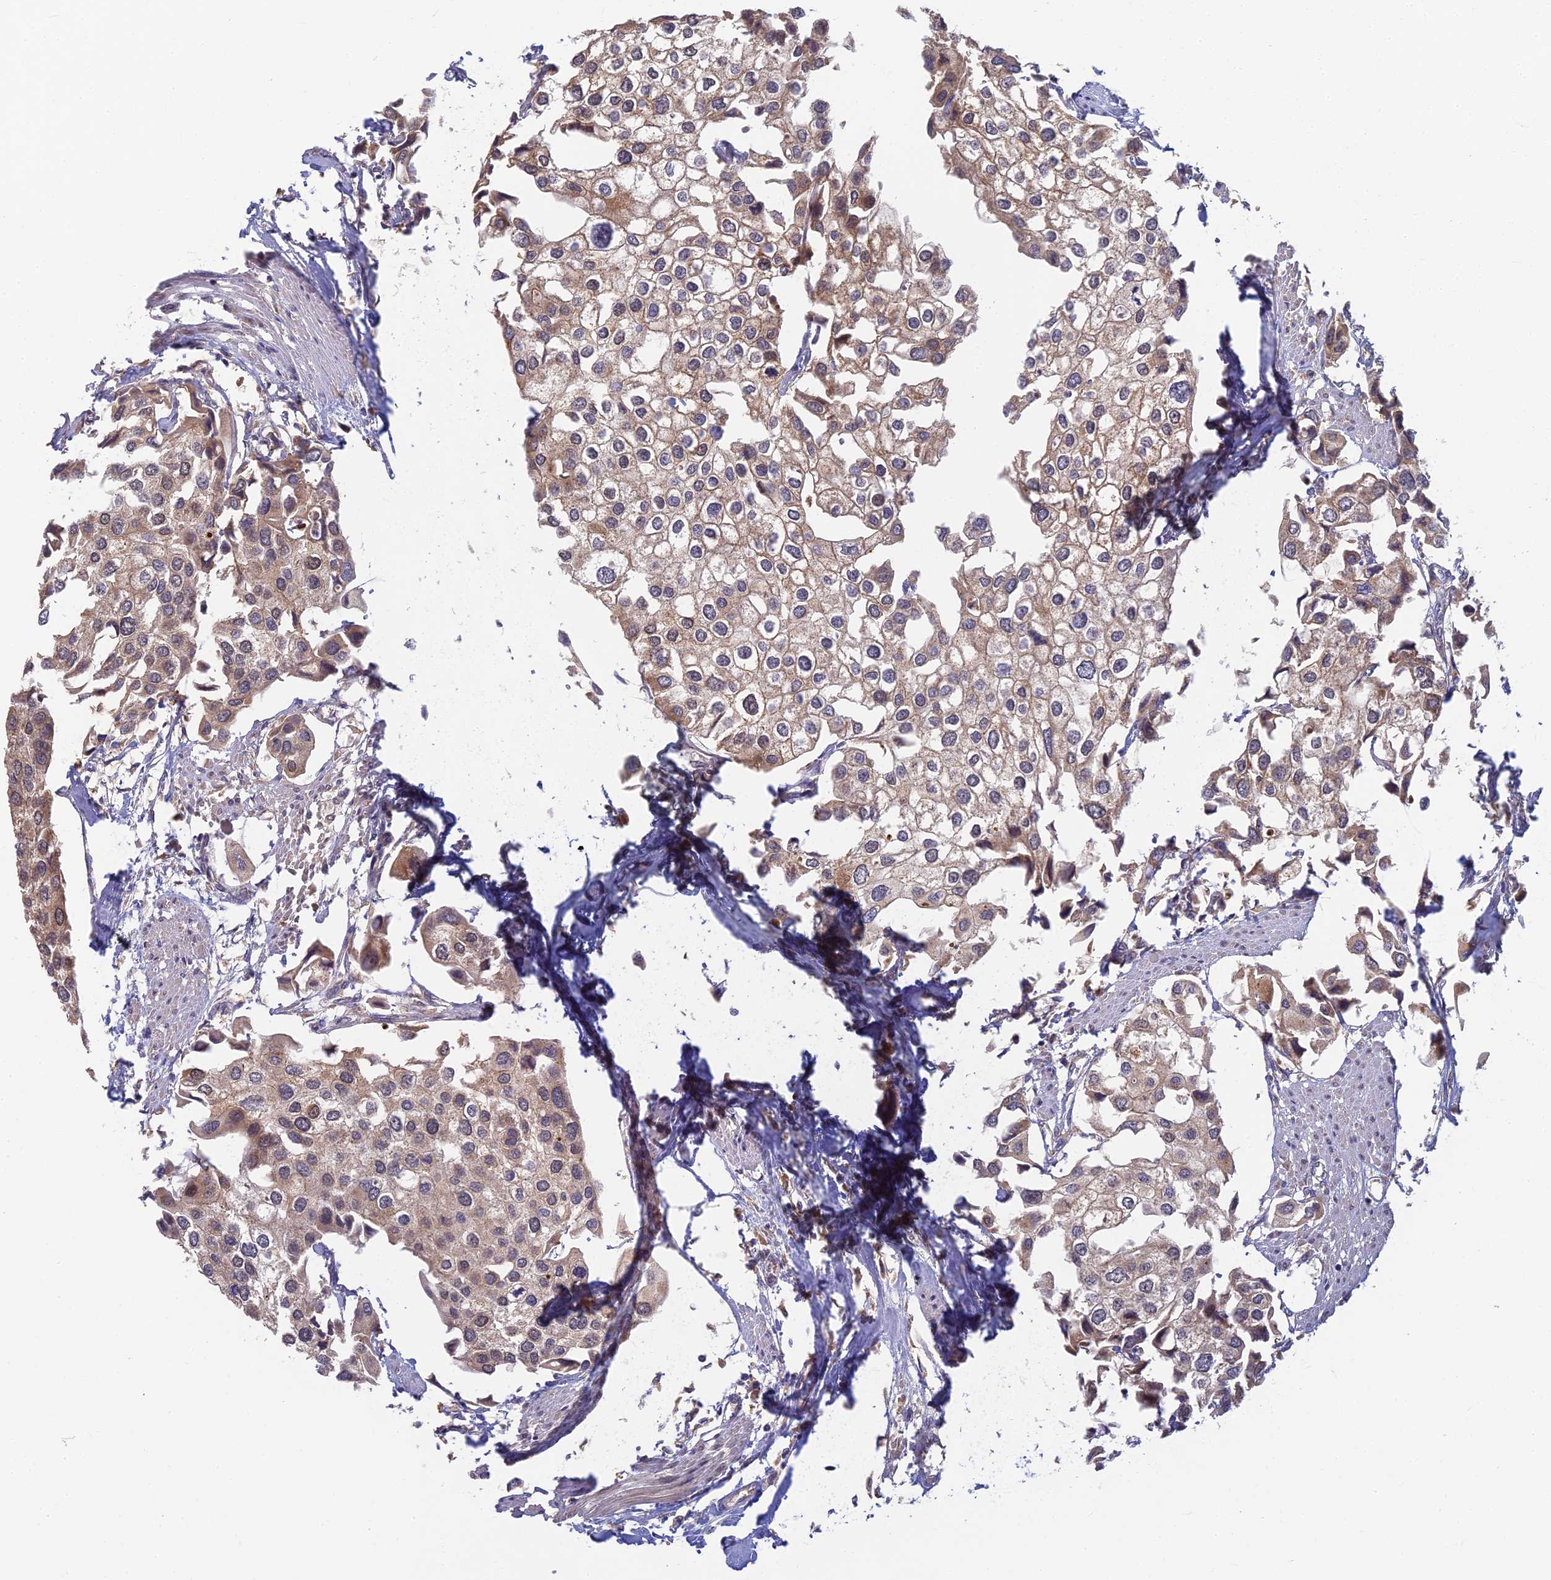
{"staining": {"intensity": "weak", "quantity": ">75%", "location": "cytoplasmic/membranous"}, "tissue": "urothelial cancer", "cell_type": "Tumor cells", "image_type": "cancer", "snomed": [{"axis": "morphology", "description": "Urothelial carcinoma, High grade"}, {"axis": "topography", "description": "Urinary bladder"}], "caption": "DAB immunohistochemical staining of human urothelial carcinoma (high-grade) reveals weak cytoplasmic/membranous protein staining in about >75% of tumor cells.", "gene": "RGL3", "patient": {"sex": "male", "age": 64}}